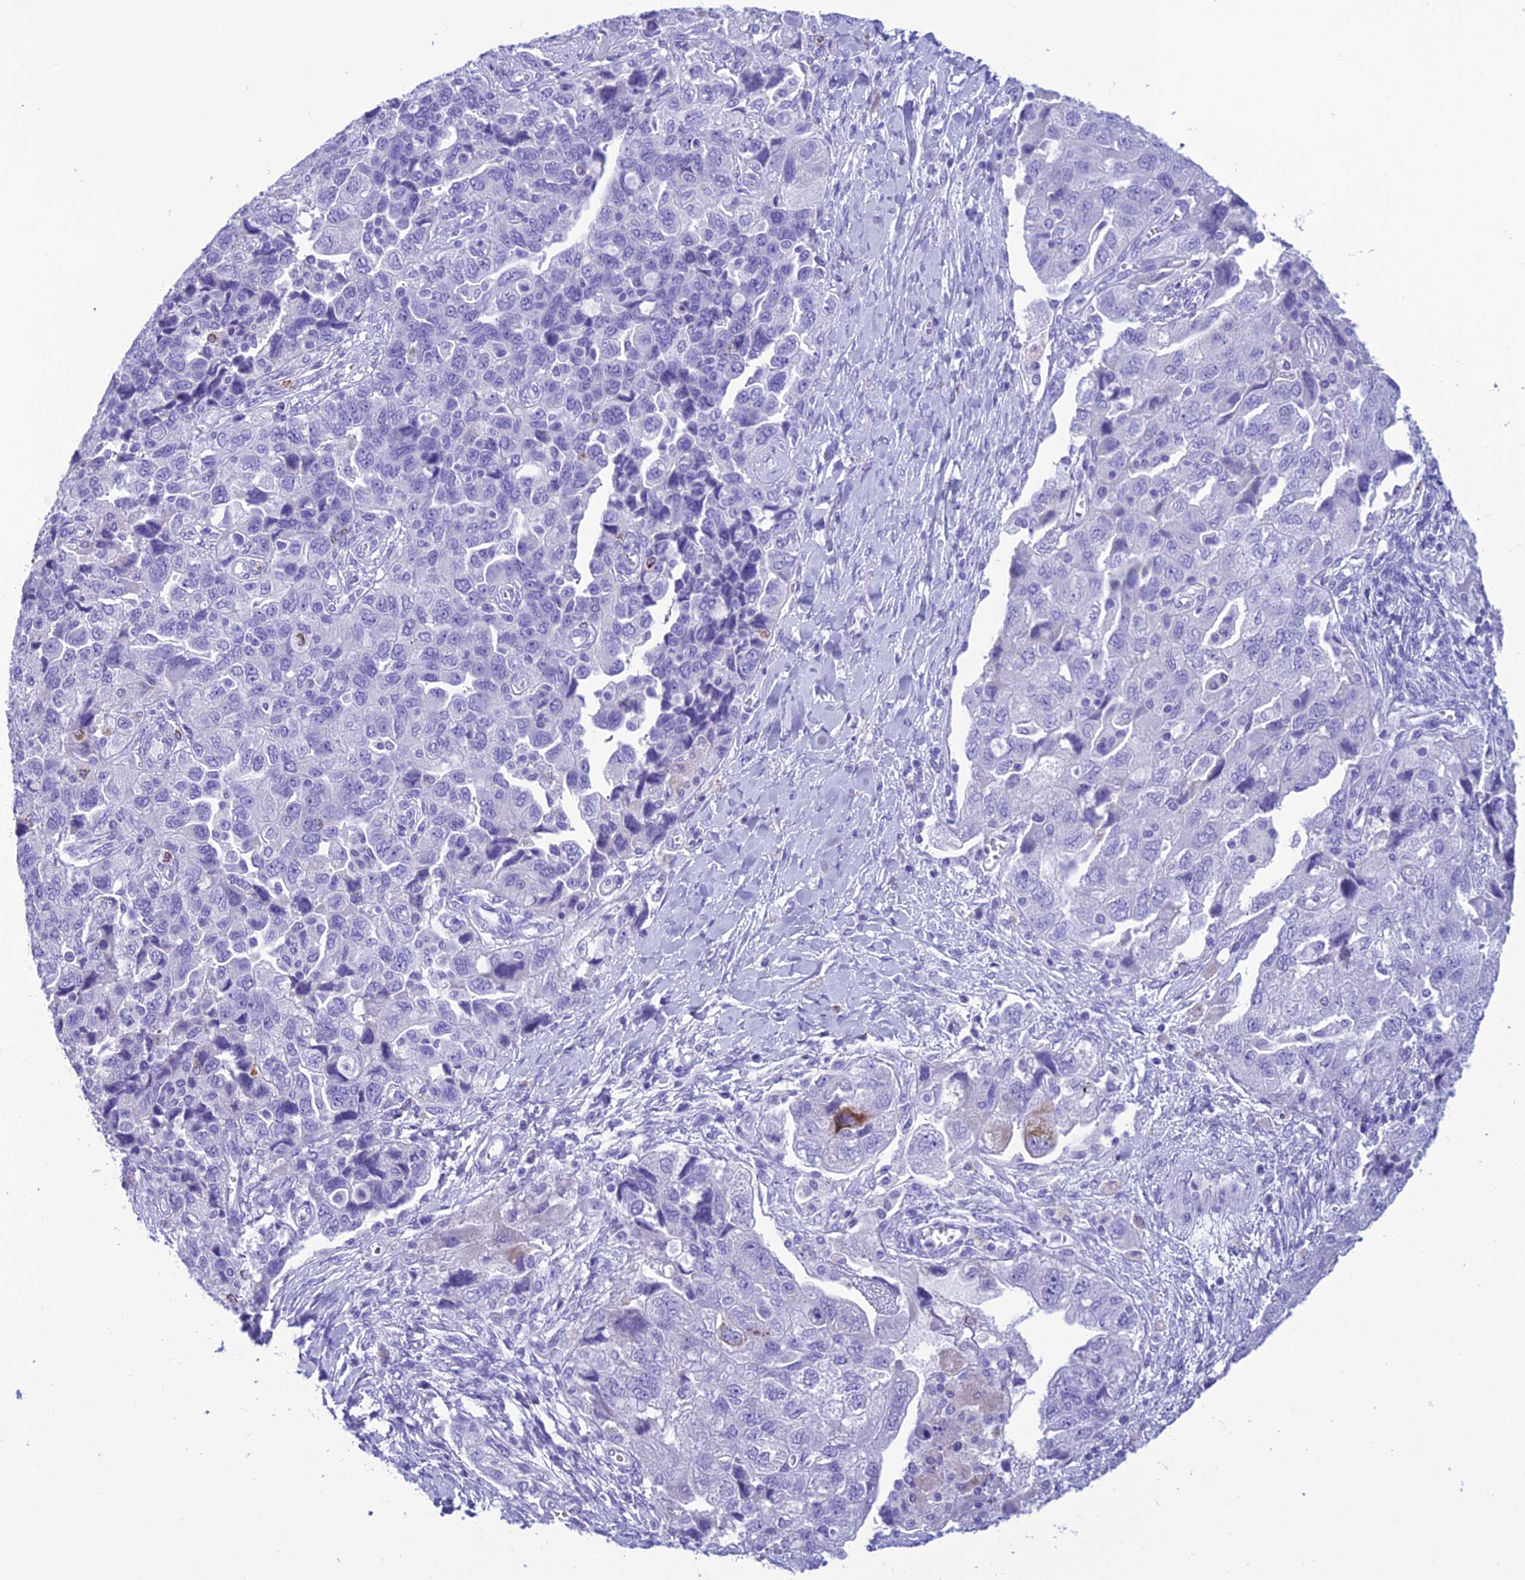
{"staining": {"intensity": "moderate", "quantity": "<25%", "location": "cytoplasmic/membranous"}, "tissue": "ovarian cancer", "cell_type": "Tumor cells", "image_type": "cancer", "snomed": [{"axis": "morphology", "description": "Carcinoma, NOS"}, {"axis": "morphology", "description": "Cystadenocarcinoma, serous, NOS"}, {"axis": "topography", "description": "Ovary"}], "caption": "Human carcinoma (ovarian) stained with a protein marker shows moderate staining in tumor cells.", "gene": "TRAM1L1", "patient": {"sex": "female", "age": 69}}